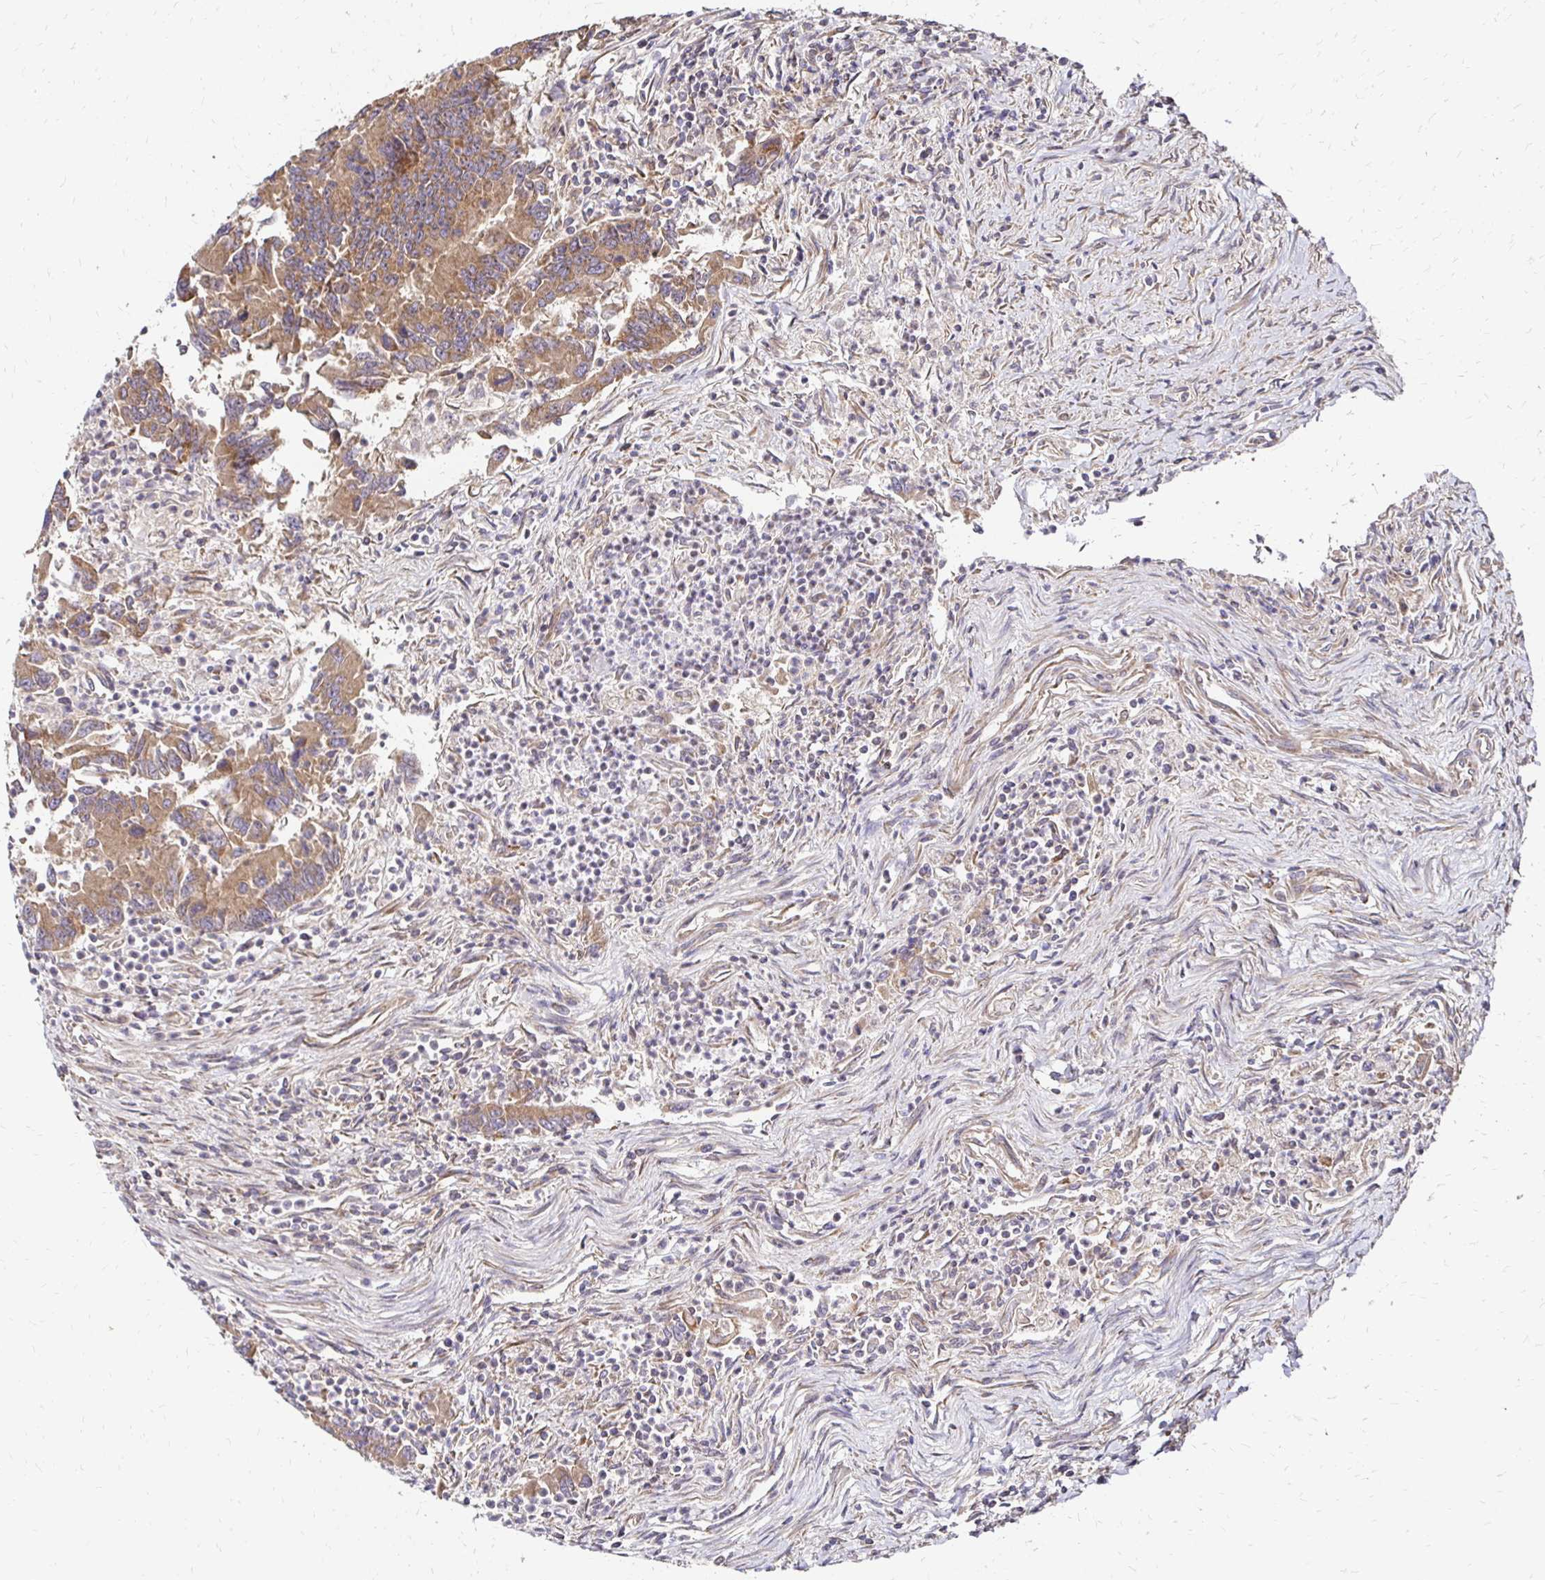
{"staining": {"intensity": "moderate", "quantity": ">75%", "location": "cytoplasmic/membranous"}, "tissue": "colorectal cancer", "cell_type": "Tumor cells", "image_type": "cancer", "snomed": [{"axis": "morphology", "description": "Adenocarcinoma, NOS"}, {"axis": "topography", "description": "Colon"}], "caption": "Brown immunohistochemical staining in human colorectal adenocarcinoma demonstrates moderate cytoplasmic/membranous positivity in approximately >75% of tumor cells.", "gene": "ZW10", "patient": {"sex": "female", "age": 67}}